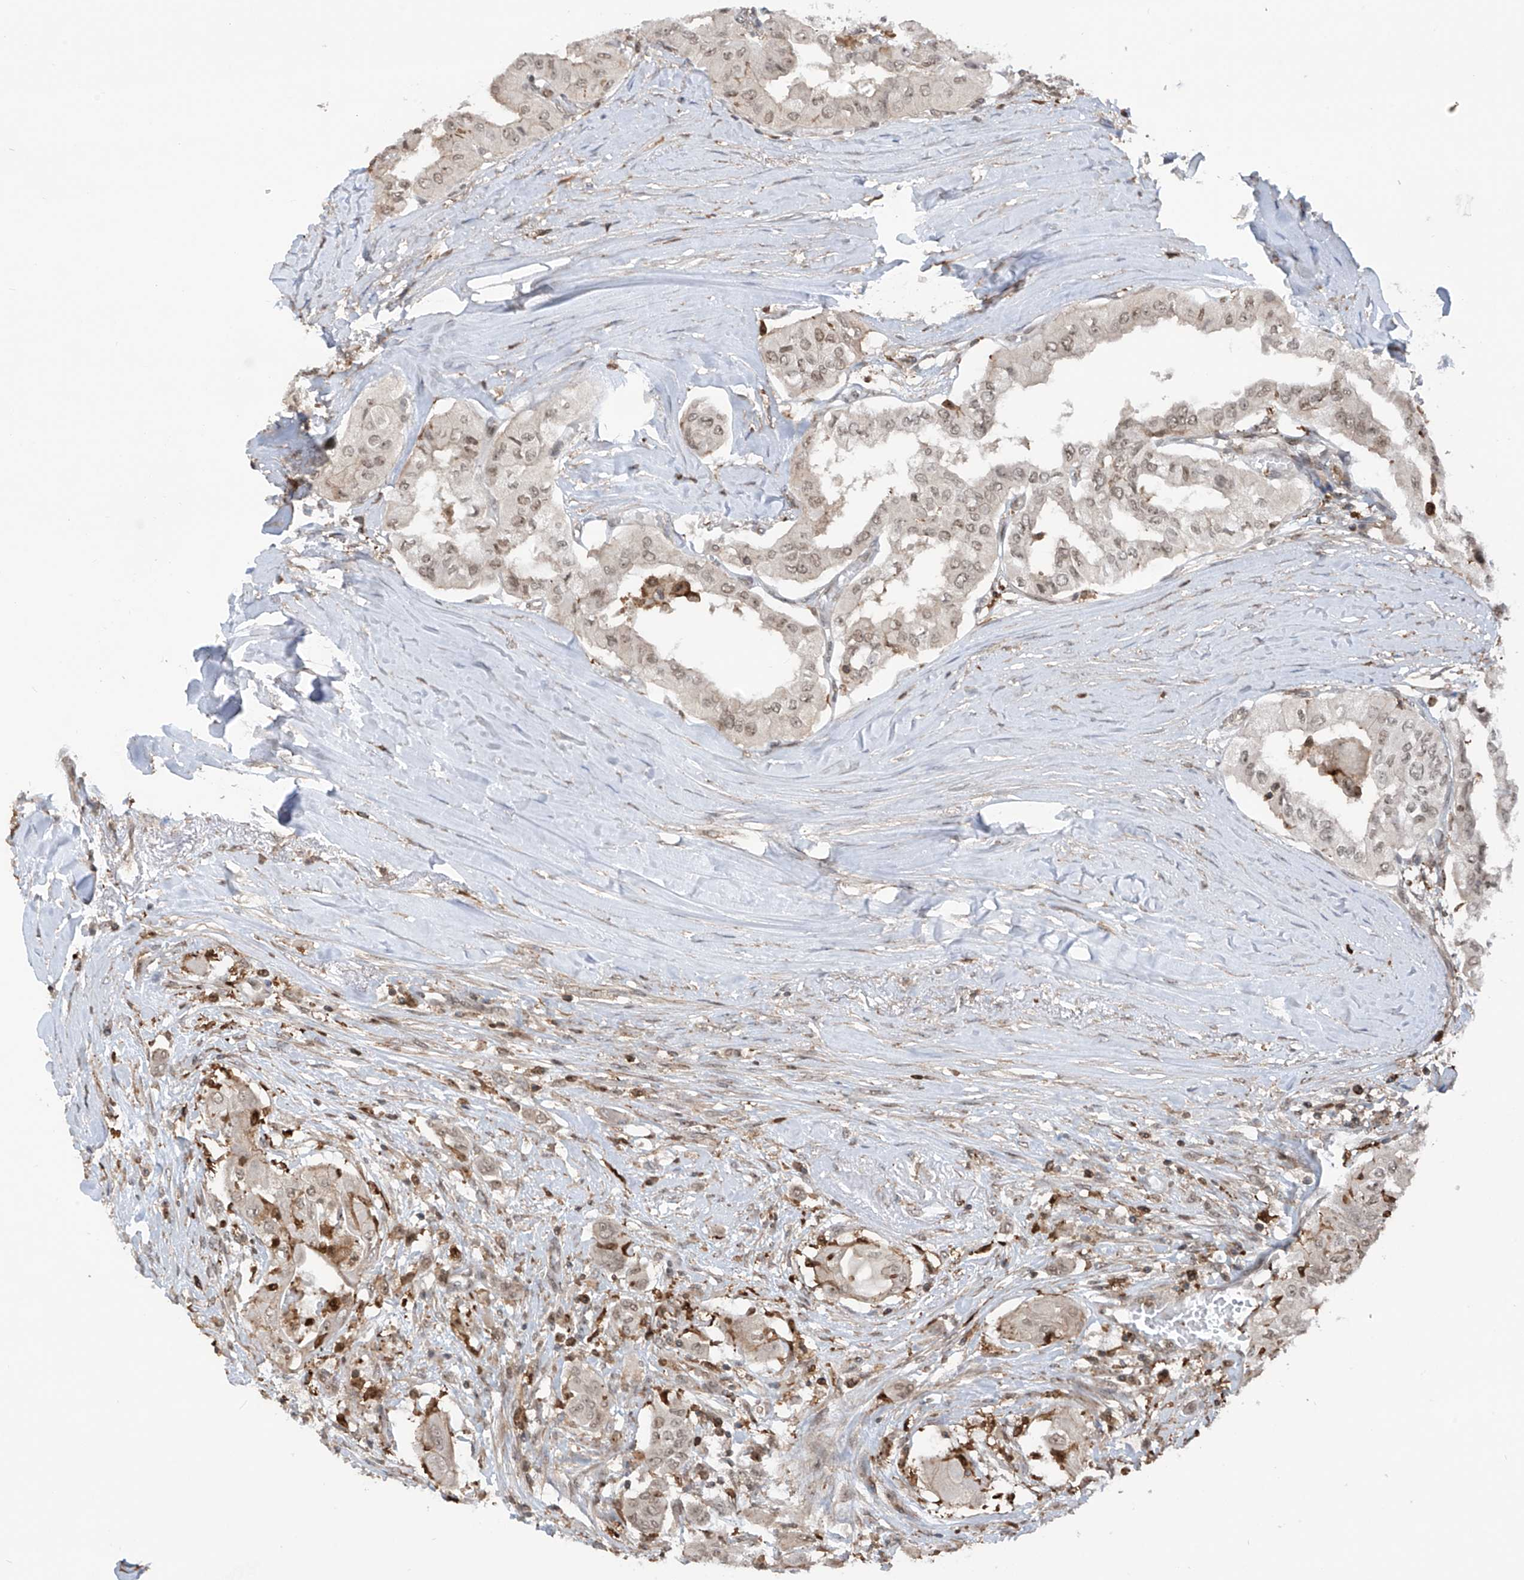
{"staining": {"intensity": "weak", "quantity": "25%-75%", "location": "nuclear"}, "tissue": "thyroid cancer", "cell_type": "Tumor cells", "image_type": "cancer", "snomed": [{"axis": "morphology", "description": "Papillary adenocarcinoma, NOS"}, {"axis": "topography", "description": "Thyroid gland"}], "caption": "Thyroid cancer (papillary adenocarcinoma) was stained to show a protein in brown. There is low levels of weak nuclear staining in approximately 25%-75% of tumor cells.", "gene": "REPIN1", "patient": {"sex": "female", "age": 59}}